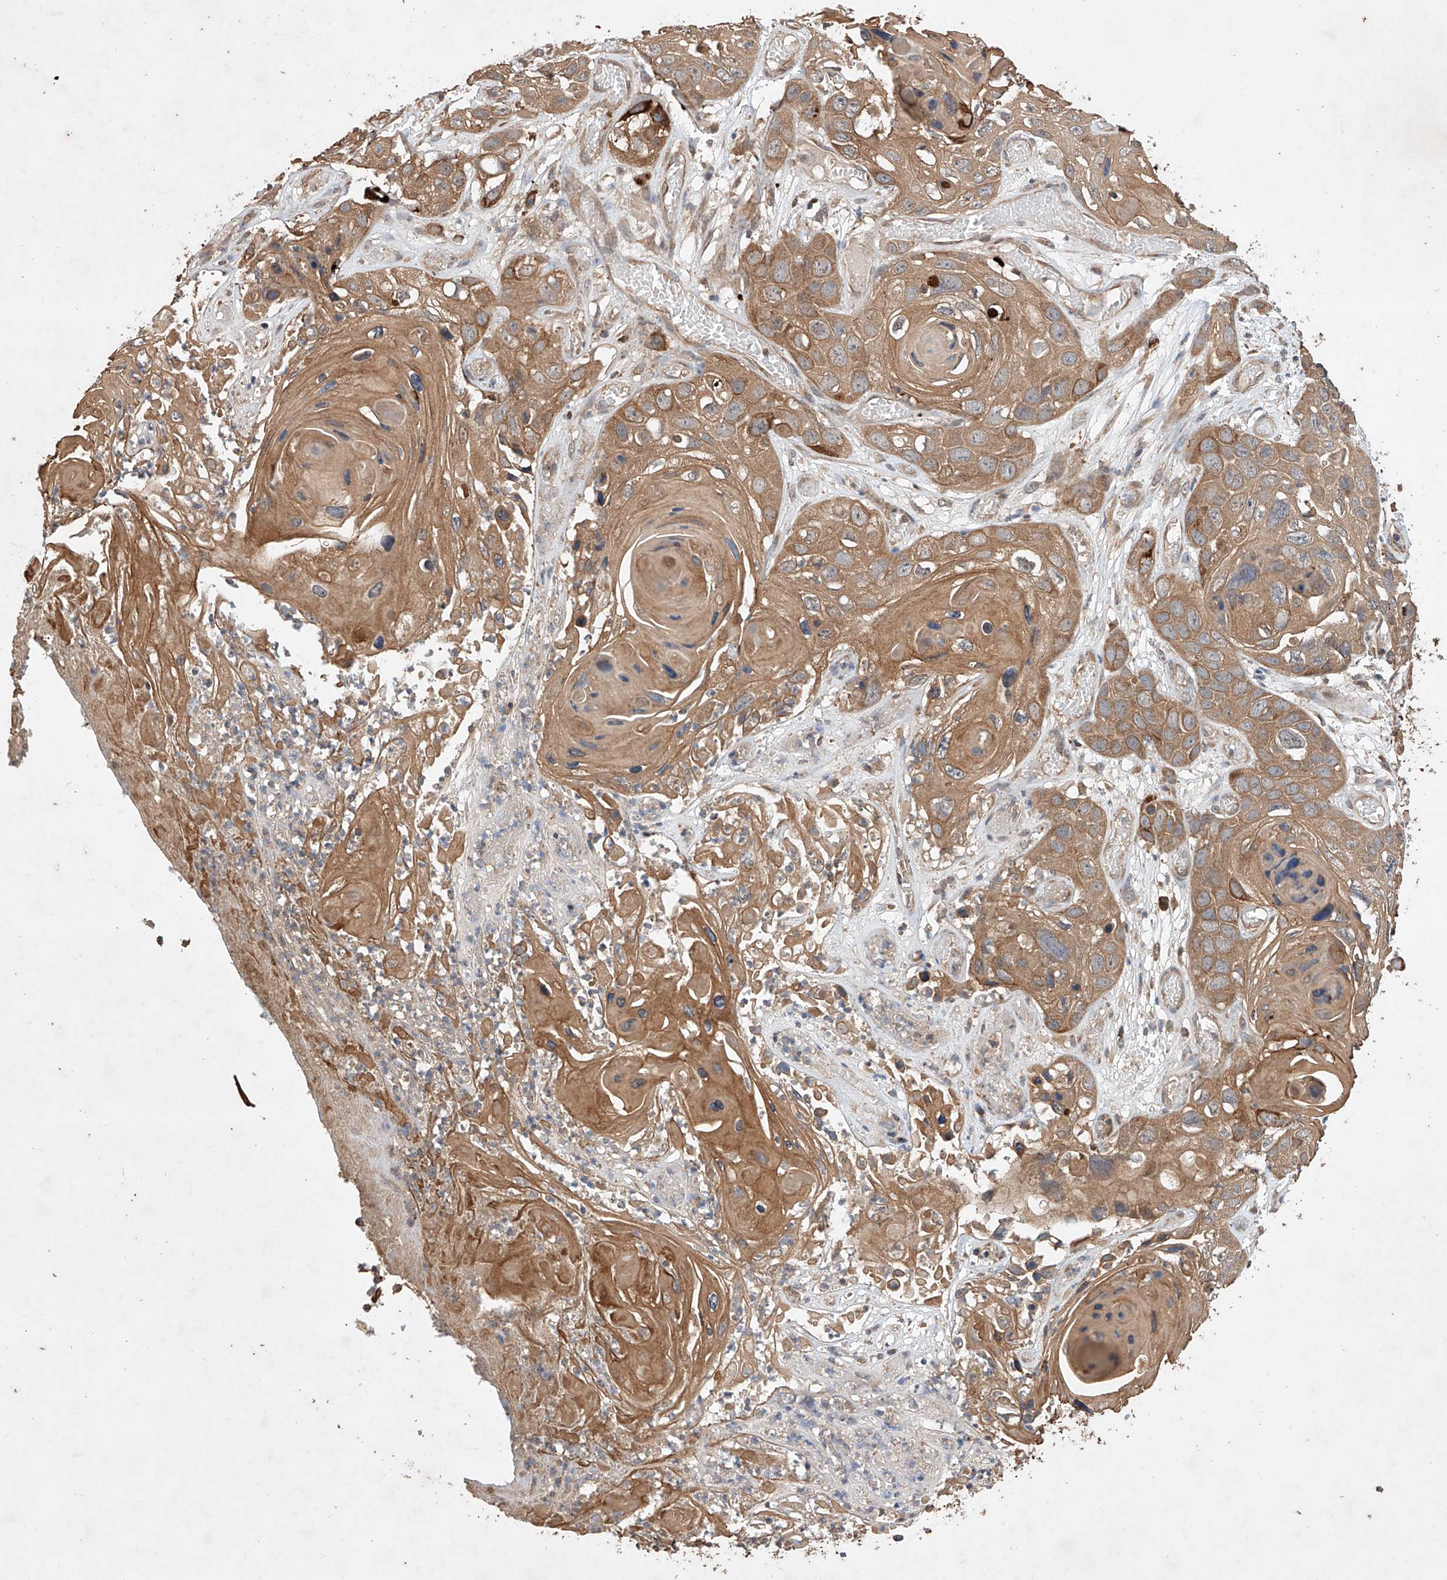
{"staining": {"intensity": "moderate", "quantity": ">75%", "location": "cytoplasmic/membranous"}, "tissue": "skin cancer", "cell_type": "Tumor cells", "image_type": "cancer", "snomed": [{"axis": "morphology", "description": "Squamous cell carcinoma, NOS"}, {"axis": "topography", "description": "Skin"}], "caption": "Protein expression analysis of human skin cancer (squamous cell carcinoma) reveals moderate cytoplasmic/membranous staining in about >75% of tumor cells. Ihc stains the protein of interest in brown and the nuclei are stained blue.", "gene": "LURAP1", "patient": {"sex": "male", "age": 55}}